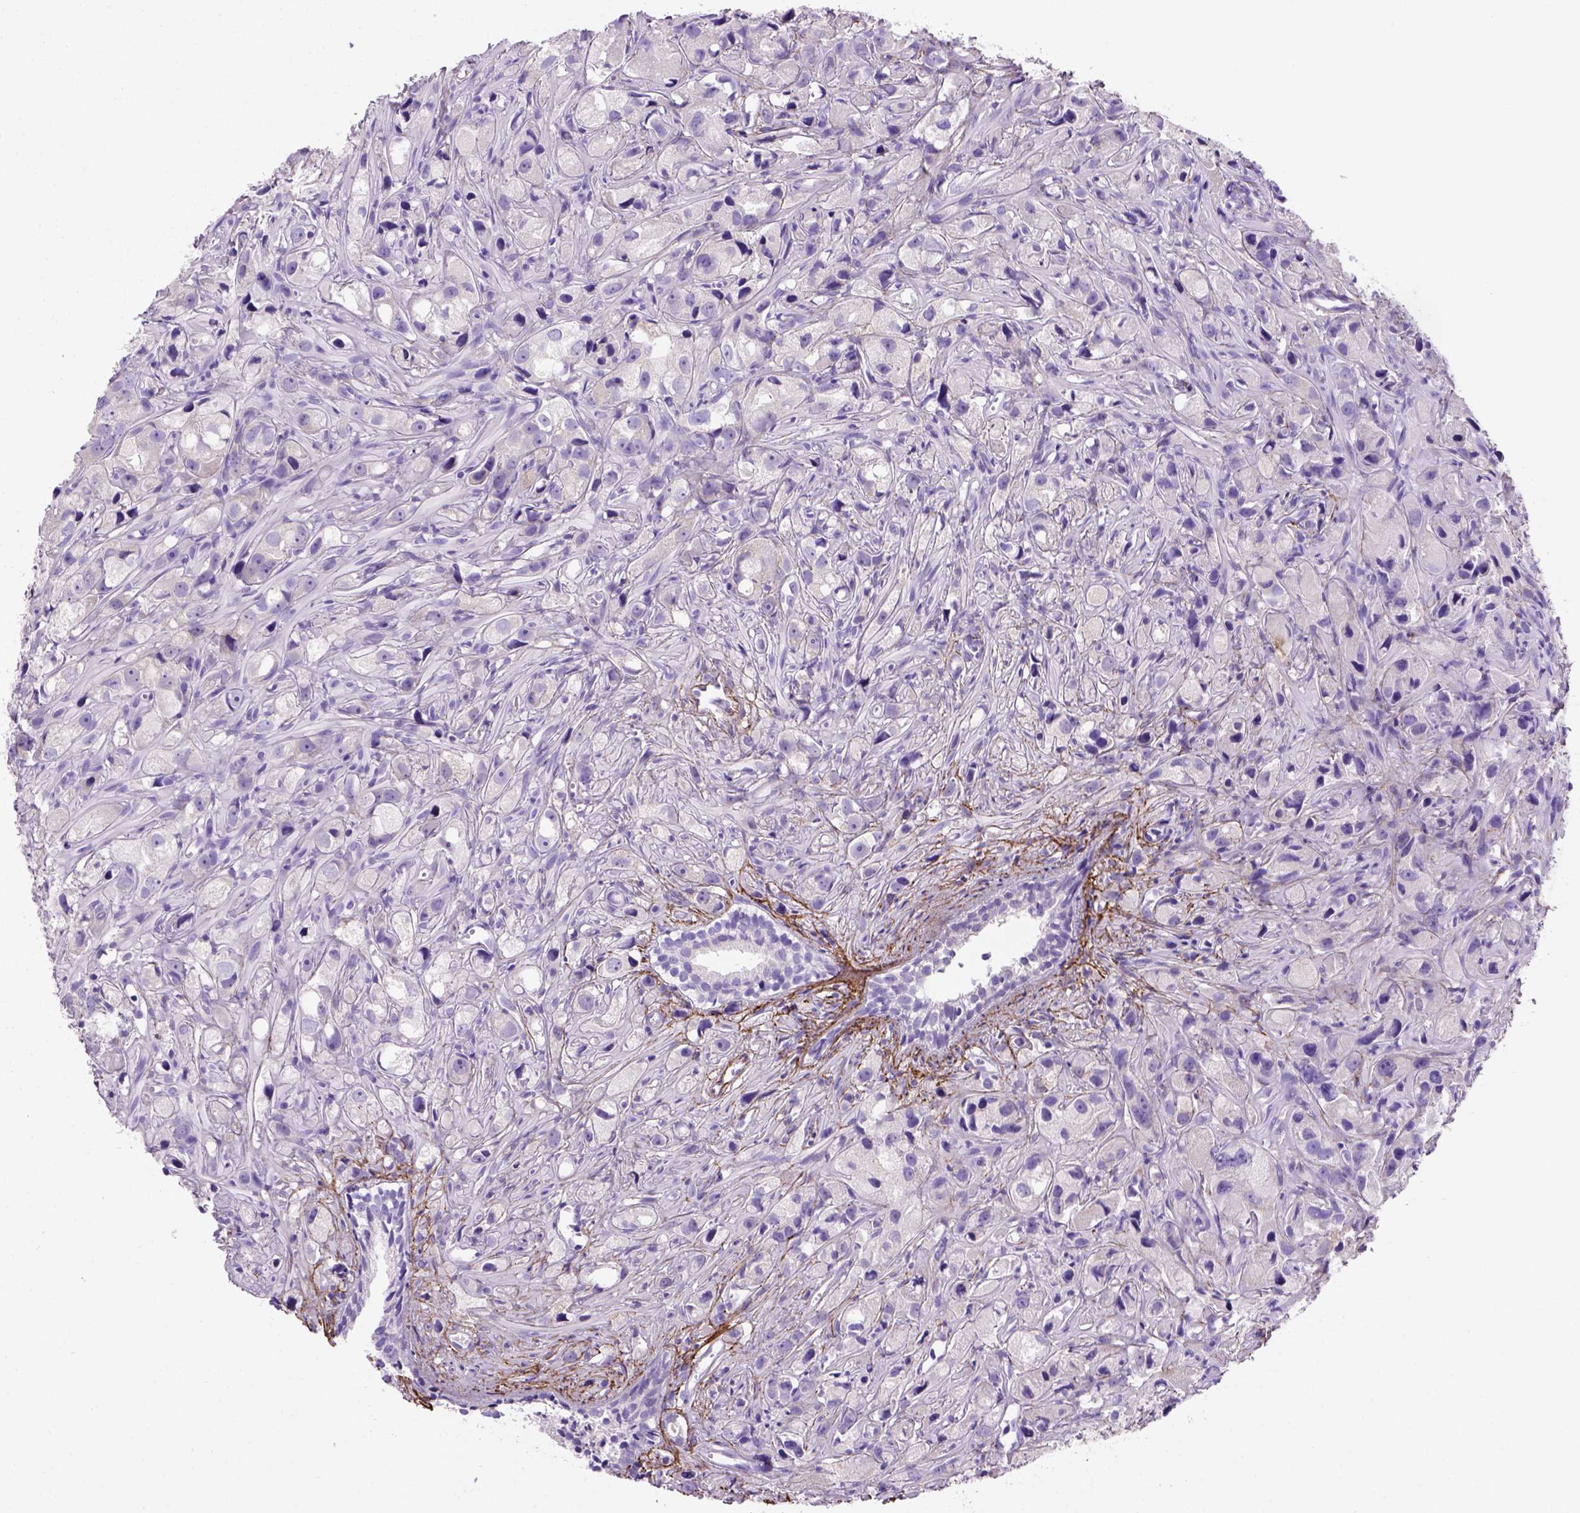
{"staining": {"intensity": "negative", "quantity": "none", "location": "none"}, "tissue": "prostate cancer", "cell_type": "Tumor cells", "image_type": "cancer", "snomed": [{"axis": "morphology", "description": "Adenocarcinoma, High grade"}, {"axis": "topography", "description": "Prostate"}], "caption": "DAB (3,3'-diaminobenzidine) immunohistochemical staining of adenocarcinoma (high-grade) (prostate) shows no significant staining in tumor cells.", "gene": "SIRPD", "patient": {"sex": "male", "age": 75}}